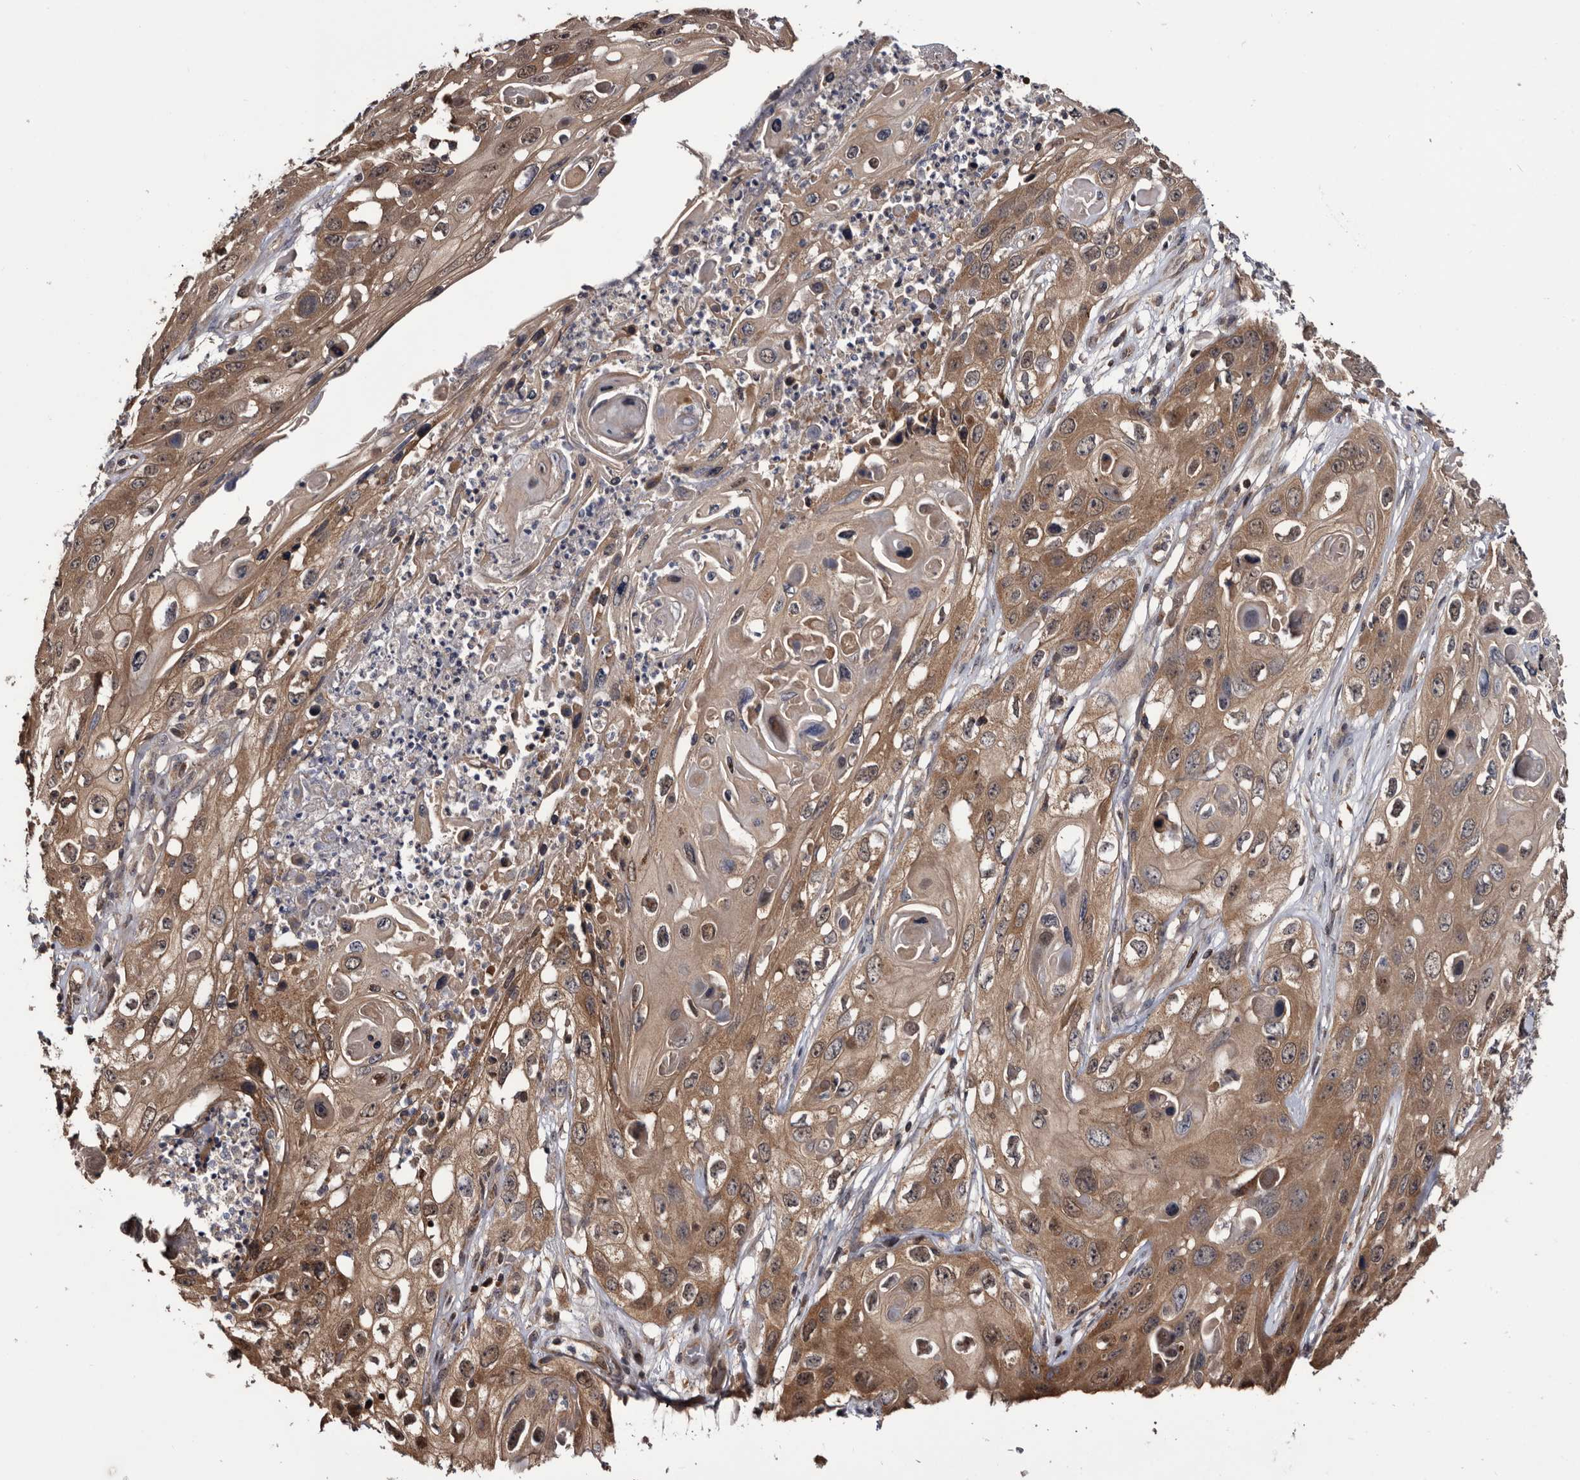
{"staining": {"intensity": "moderate", "quantity": ">75%", "location": "cytoplasmic/membranous"}, "tissue": "skin cancer", "cell_type": "Tumor cells", "image_type": "cancer", "snomed": [{"axis": "morphology", "description": "Squamous cell carcinoma, NOS"}, {"axis": "topography", "description": "Skin"}], "caption": "The micrograph displays a brown stain indicating the presence of a protein in the cytoplasmic/membranous of tumor cells in skin cancer (squamous cell carcinoma).", "gene": "TTI2", "patient": {"sex": "male", "age": 55}}